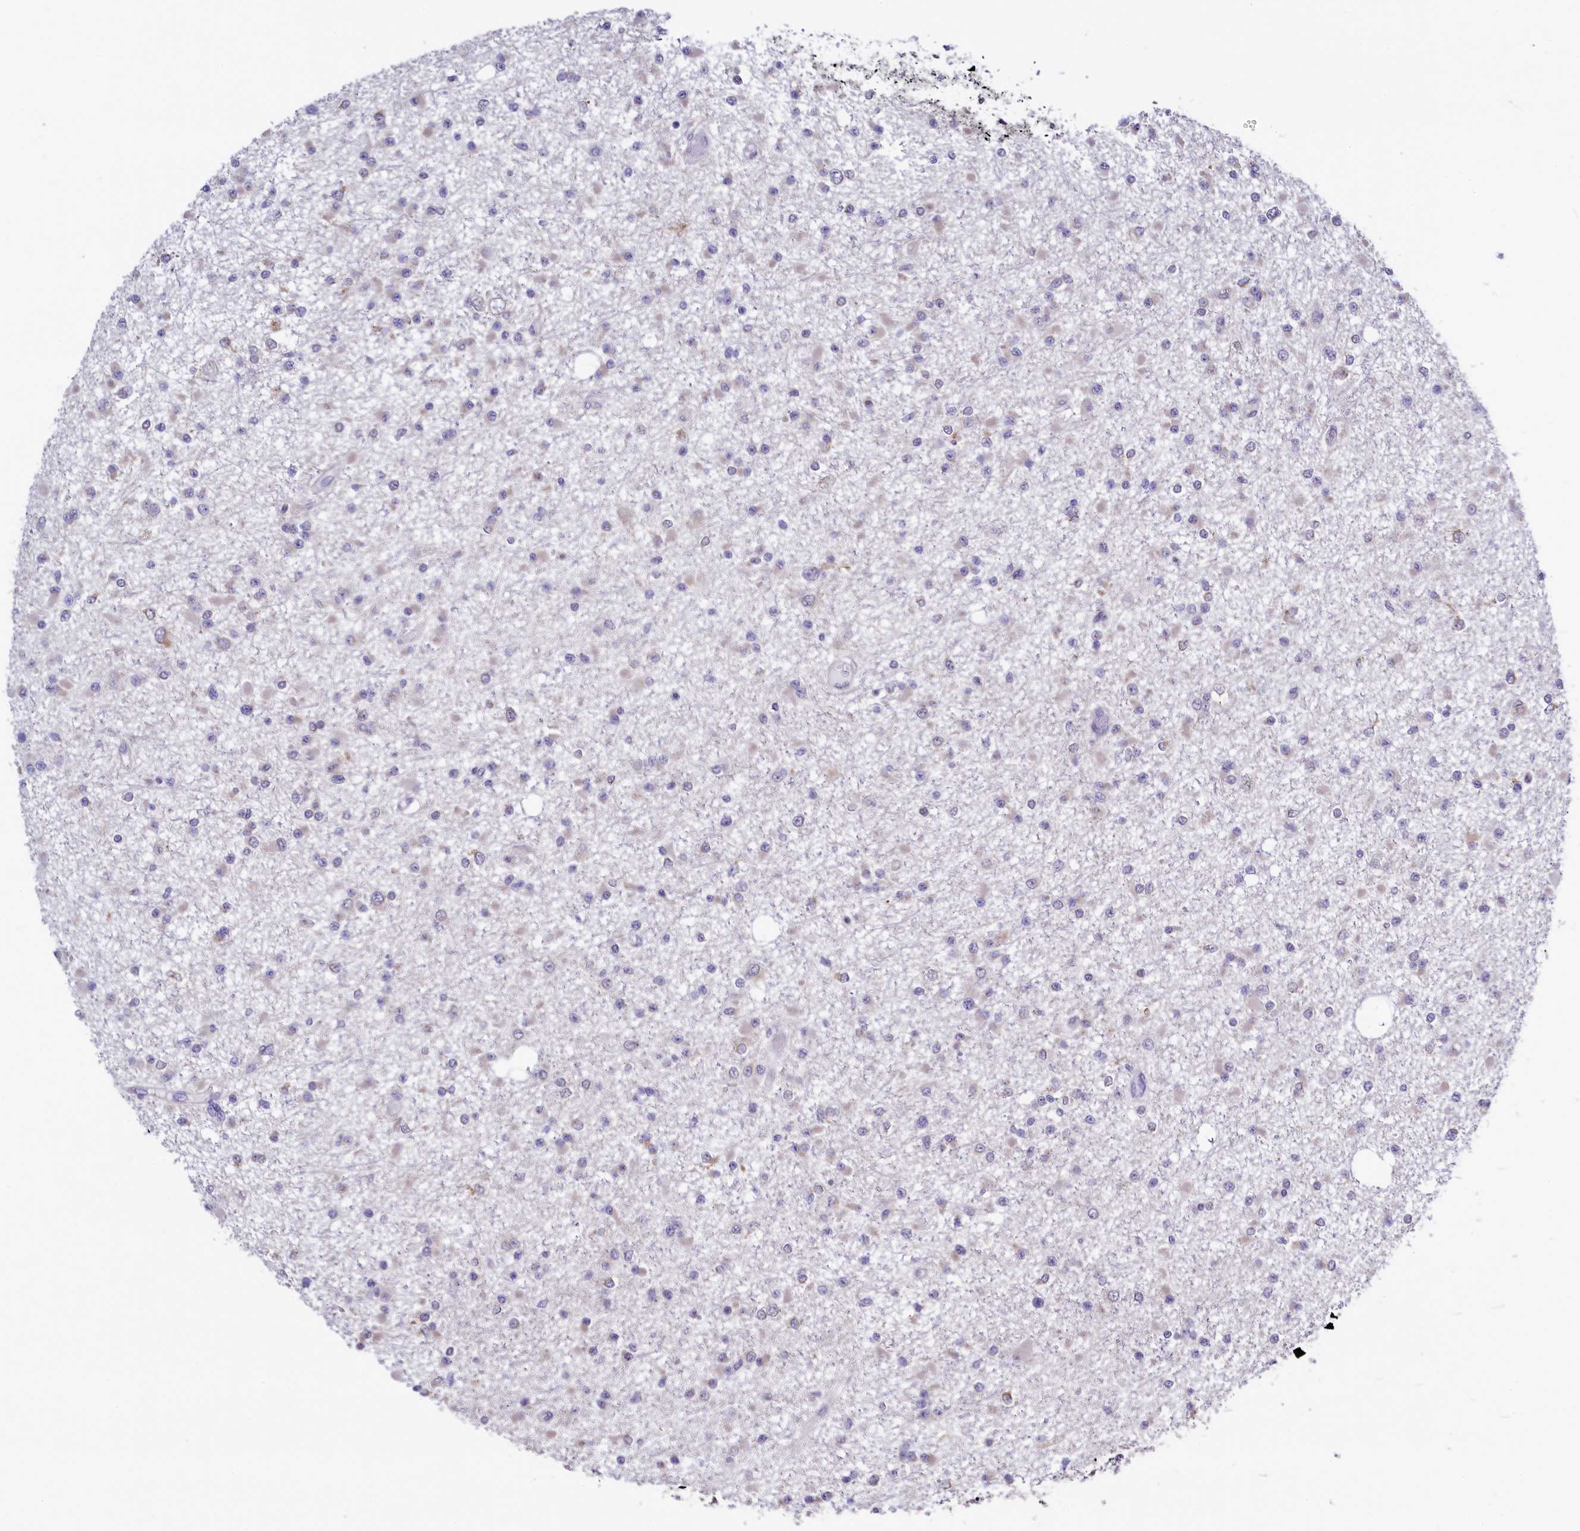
{"staining": {"intensity": "negative", "quantity": "none", "location": "none"}, "tissue": "glioma", "cell_type": "Tumor cells", "image_type": "cancer", "snomed": [{"axis": "morphology", "description": "Glioma, malignant, Low grade"}, {"axis": "topography", "description": "Brain"}], "caption": "DAB immunohistochemical staining of glioma reveals no significant expression in tumor cells. (DAB (3,3'-diaminobenzidine) immunohistochemistry (IHC), high magnification).", "gene": "SEC24C", "patient": {"sex": "female", "age": 22}}